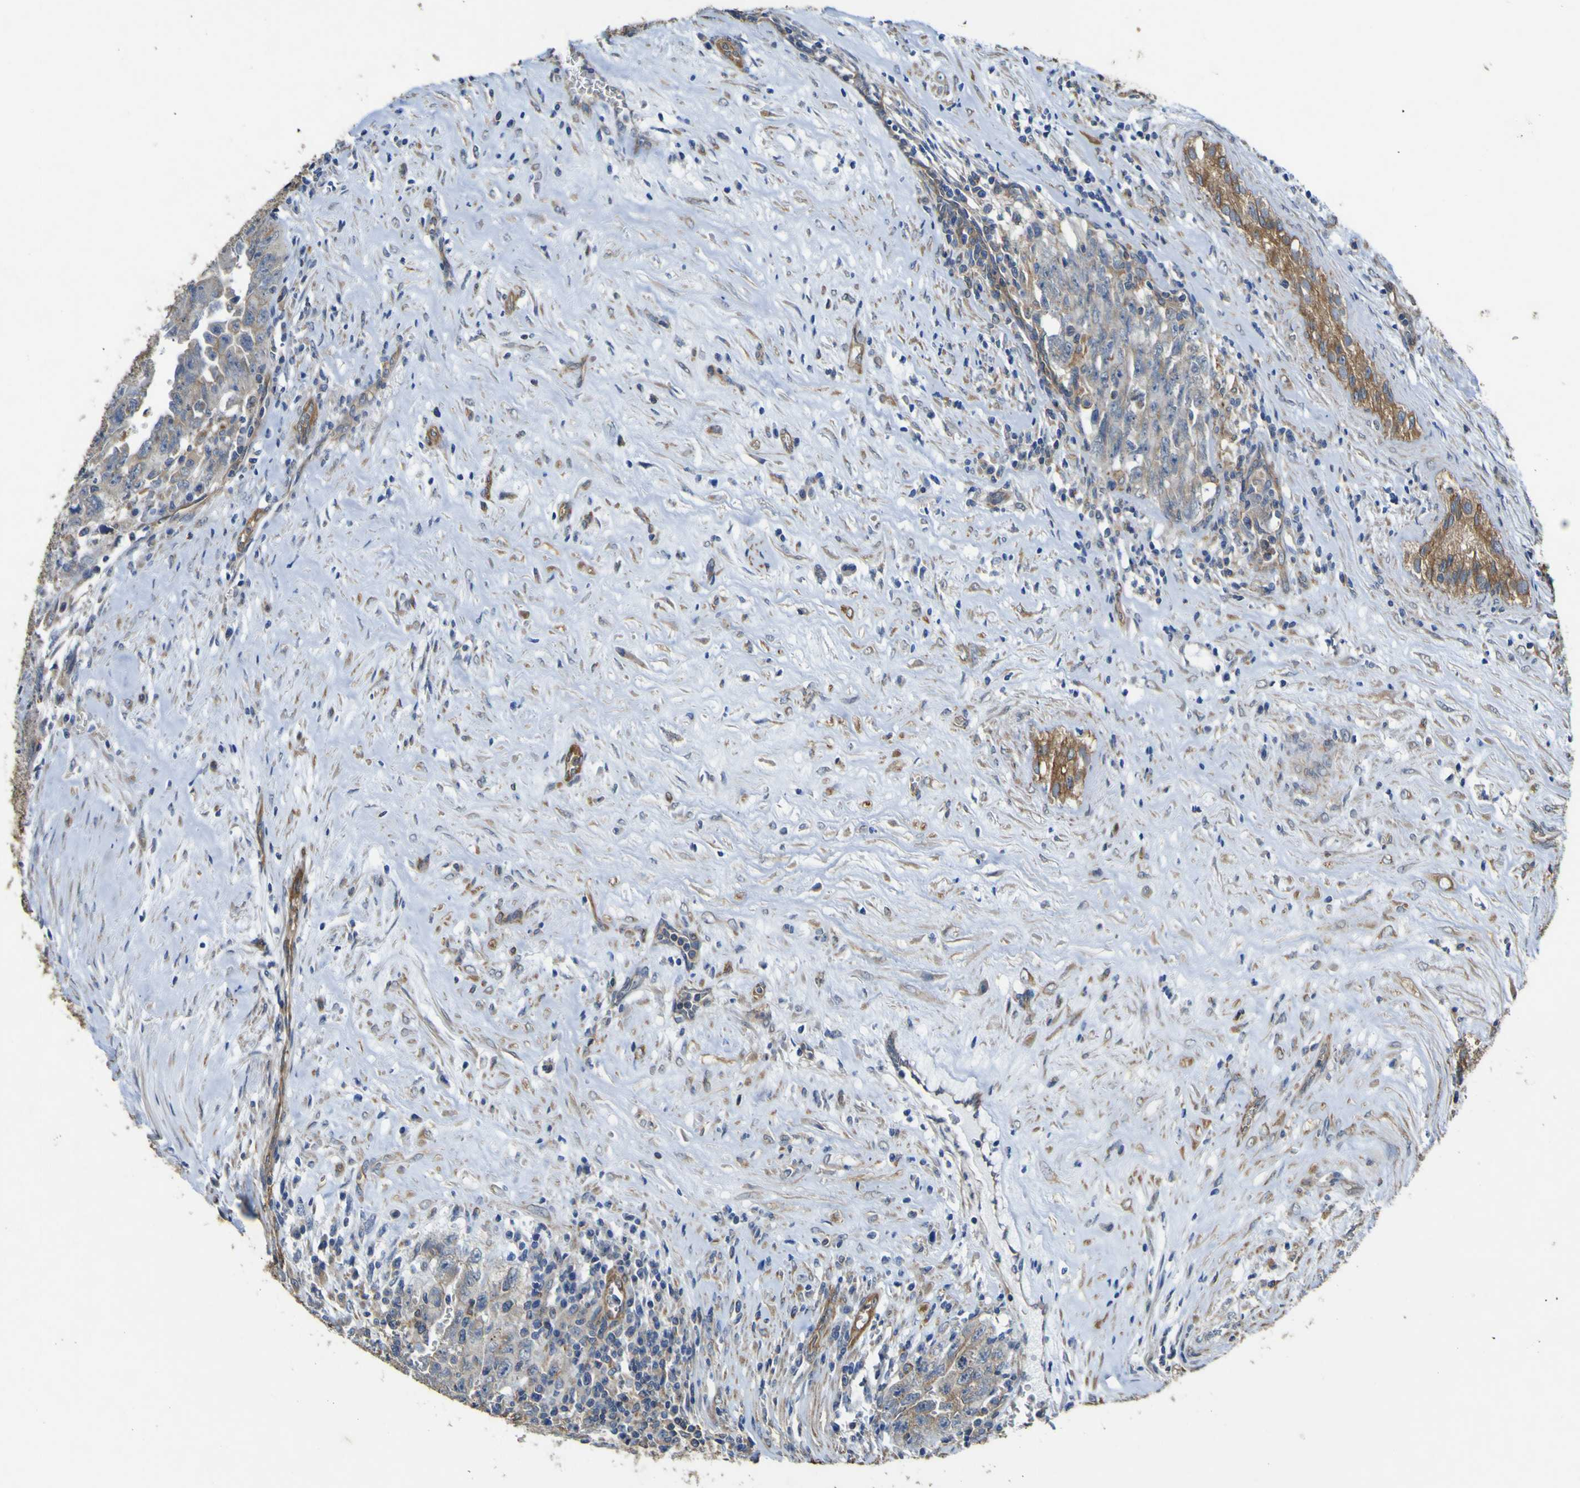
{"staining": {"intensity": "weak", "quantity": "25%-75%", "location": "cytoplasmic/membranous"}, "tissue": "testis cancer", "cell_type": "Tumor cells", "image_type": "cancer", "snomed": [{"axis": "morphology", "description": "Carcinoma, Embryonal, NOS"}, {"axis": "topography", "description": "Testis"}], "caption": "Protein expression analysis of testis cancer (embryonal carcinoma) displays weak cytoplasmic/membranous positivity in approximately 25%-75% of tumor cells.", "gene": "TNFSF15", "patient": {"sex": "male", "age": 28}}